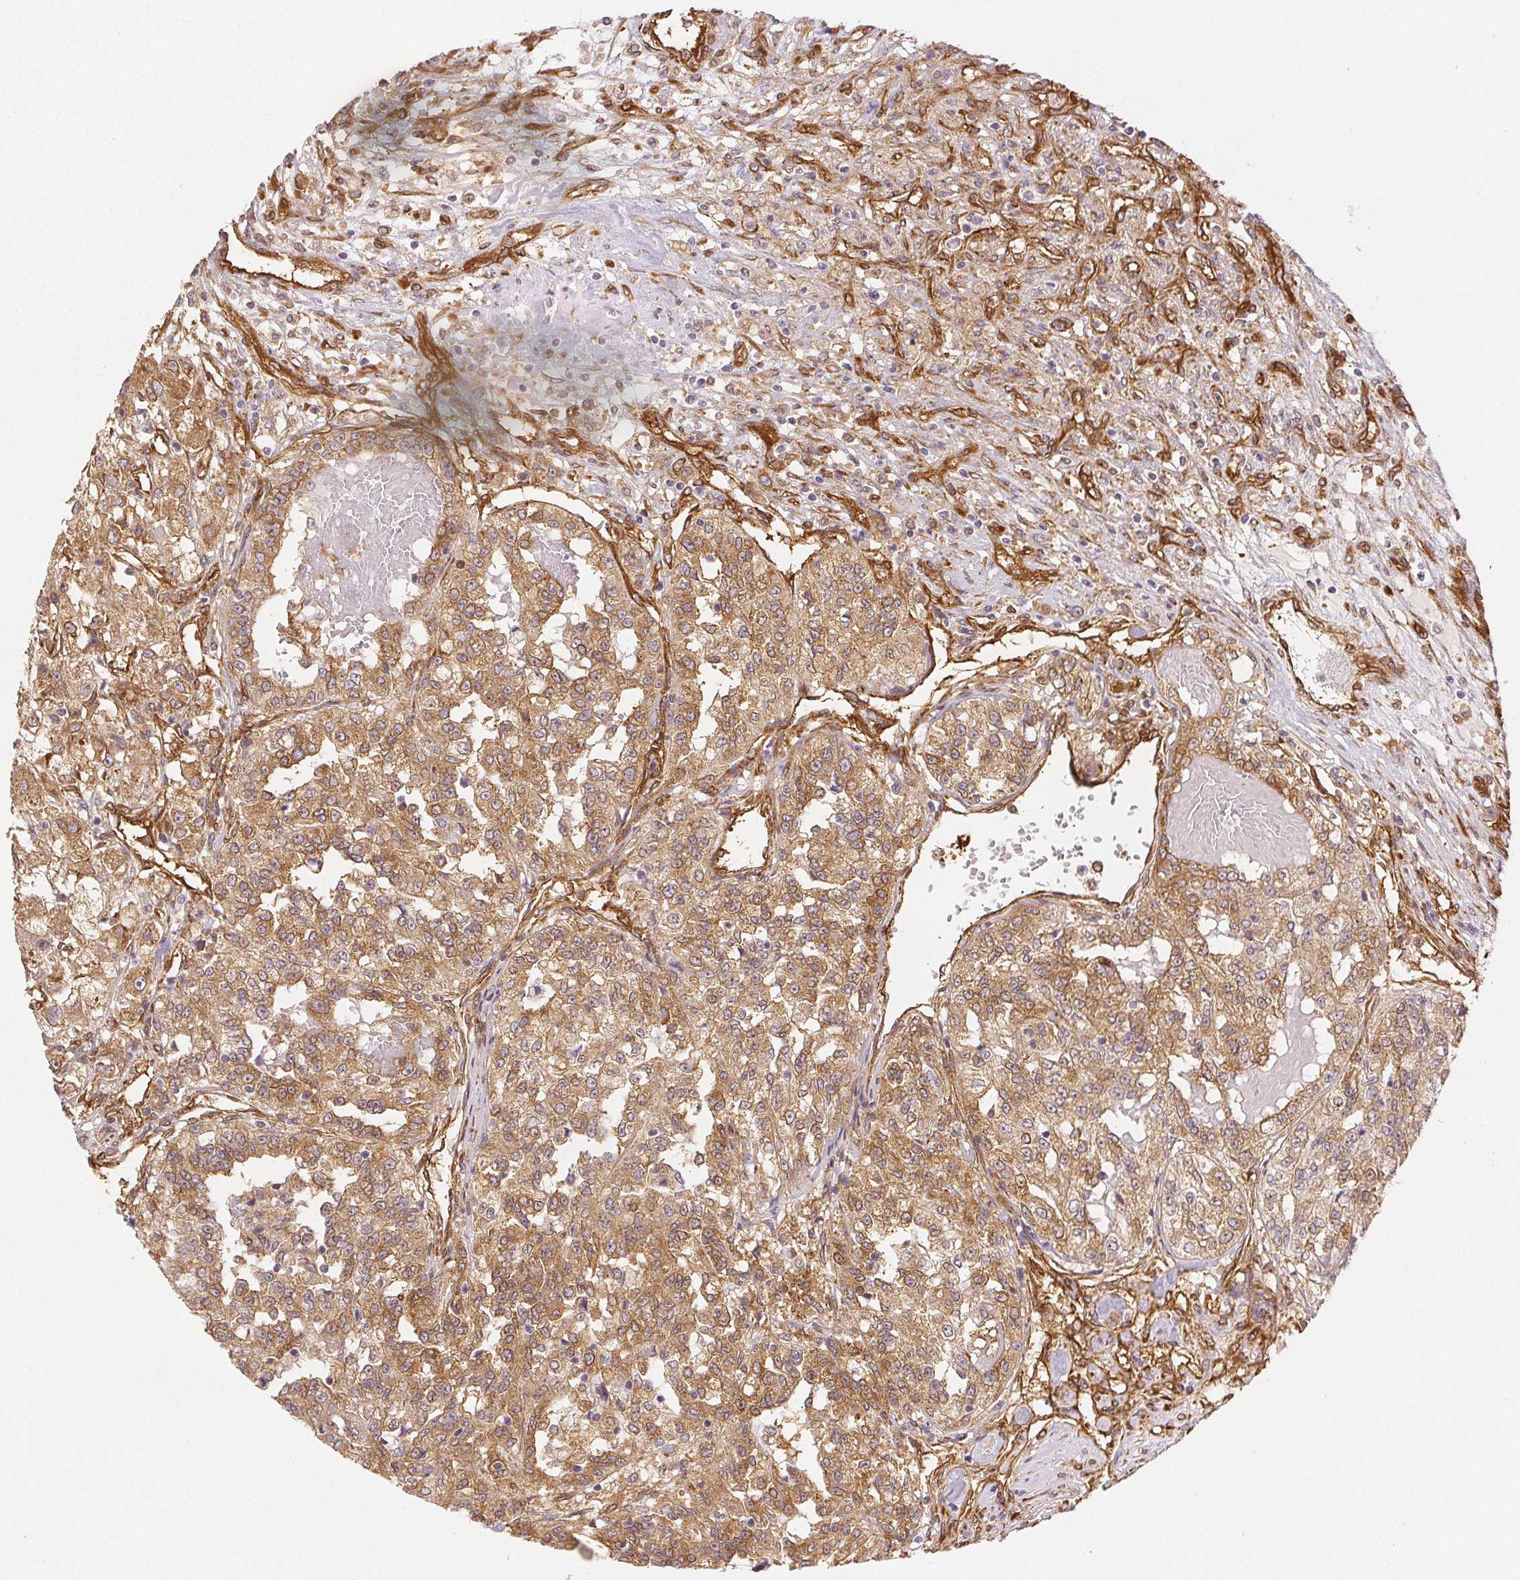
{"staining": {"intensity": "moderate", "quantity": ">75%", "location": "cytoplasmic/membranous"}, "tissue": "renal cancer", "cell_type": "Tumor cells", "image_type": "cancer", "snomed": [{"axis": "morphology", "description": "Adenocarcinoma, NOS"}, {"axis": "topography", "description": "Kidney"}], "caption": "About >75% of tumor cells in human adenocarcinoma (renal) reveal moderate cytoplasmic/membranous protein expression as visualized by brown immunohistochemical staining.", "gene": "DIAPH2", "patient": {"sex": "female", "age": 63}}